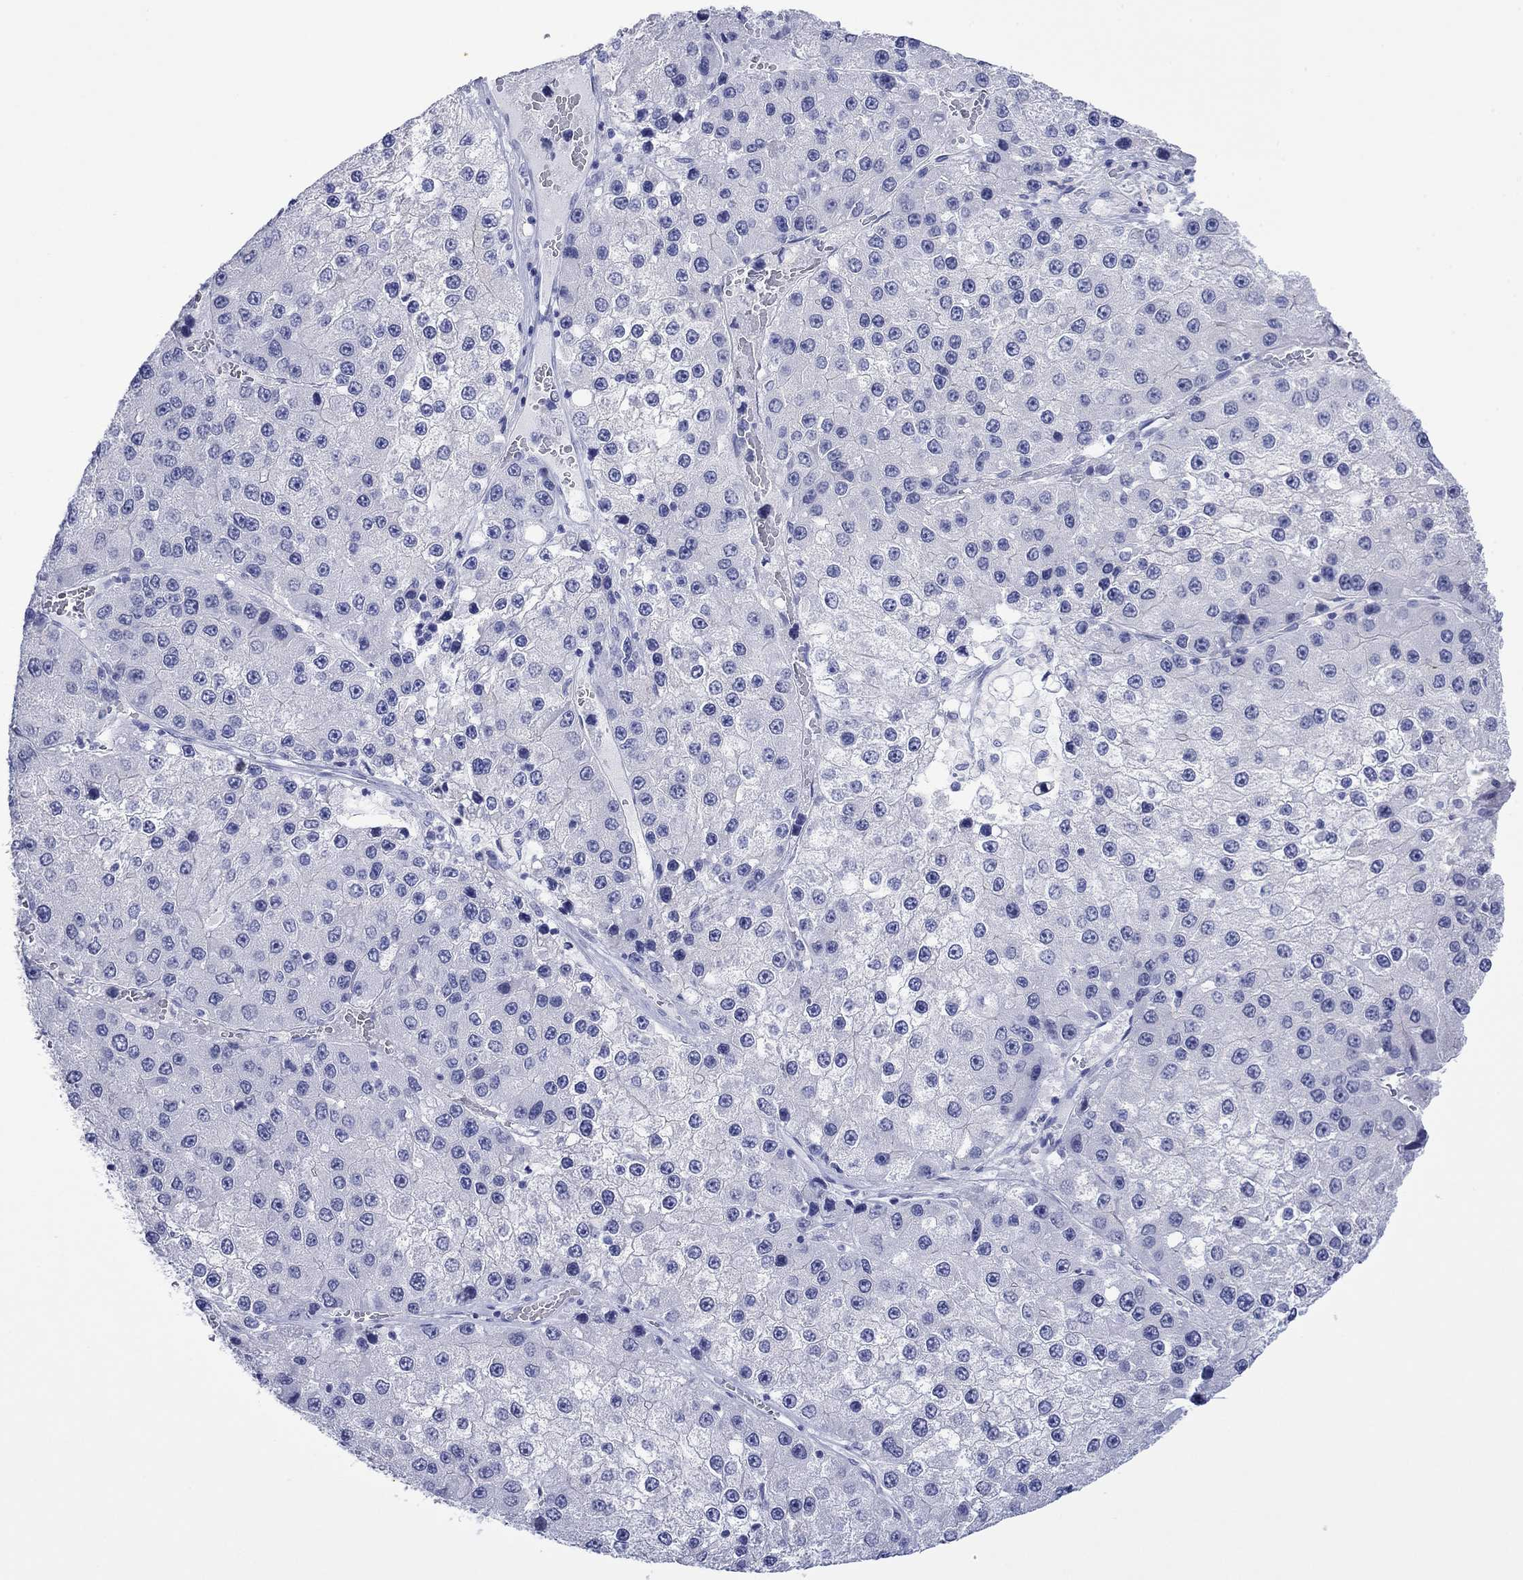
{"staining": {"intensity": "negative", "quantity": "none", "location": "none"}, "tissue": "liver cancer", "cell_type": "Tumor cells", "image_type": "cancer", "snomed": [{"axis": "morphology", "description": "Carcinoma, Hepatocellular, NOS"}, {"axis": "topography", "description": "Liver"}], "caption": "An immunohistochemistry (IHC) image of liver cancer is shown. There is no staining in tumor cells of liver cancer.", "gene": "MLANA", "patient": {"sex": "female", "age": 73}}